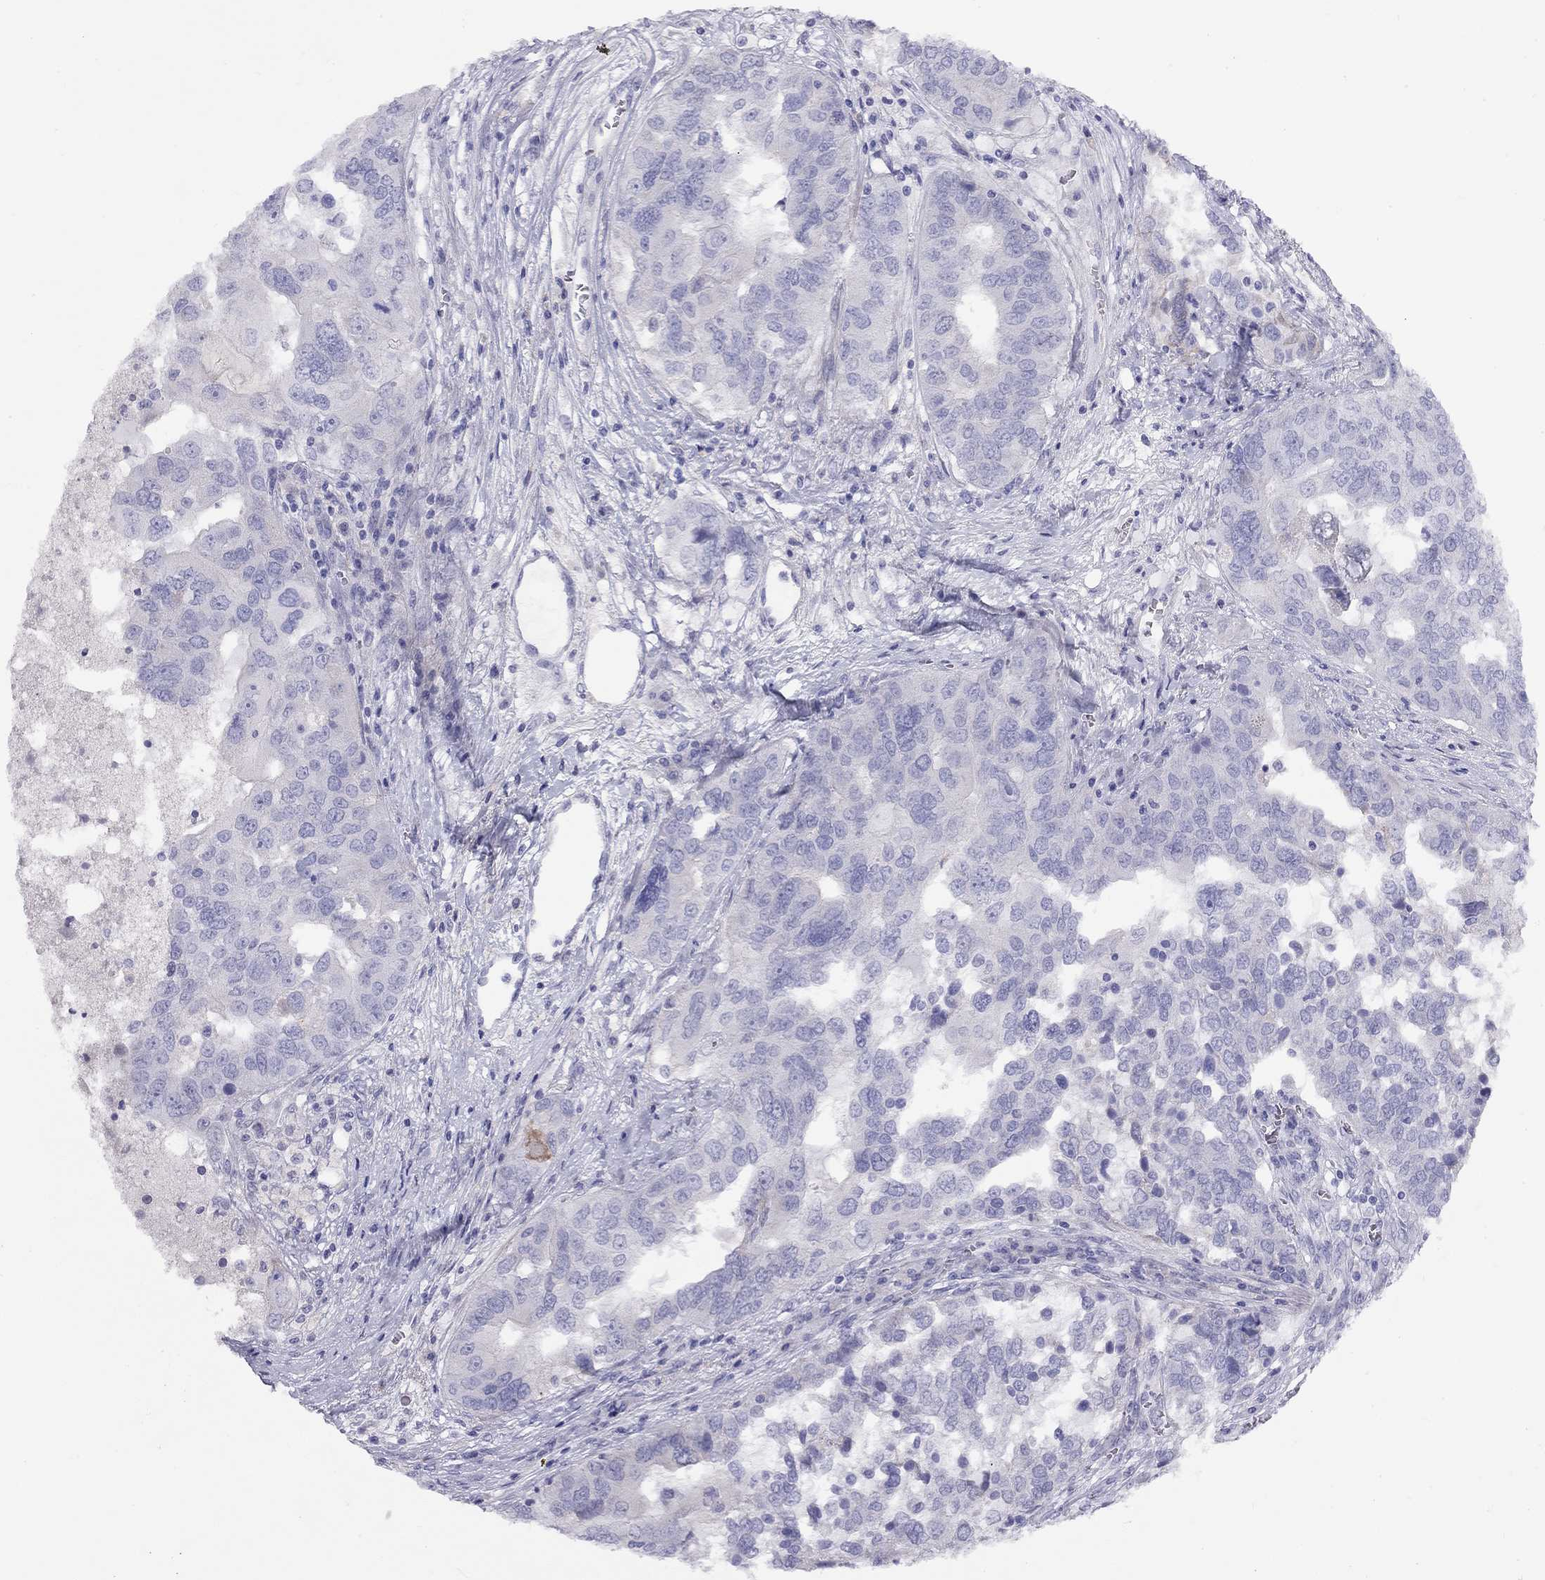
{"staining": {"intensity": "negative", "quantity": "none", "location": "none"}, "tissue": "ovarian cancer", "cell_type": "Tumor cells", "image_type": "cancer", "snomed": [{"axis": "morphology", "description": "Carcinoma, endometroid"}, {"axis": "topography", "description": "Soft tissue"}, {"axis": "topography", "description": "Ovary"}], "caption": "Immunohistochemical staining of ovarian cancer (endometroid carcinoma) exhibits no significant positivity in tumor cells.", "gene": "CPNE4", "patient": {"sex": "female", "age": 52}}